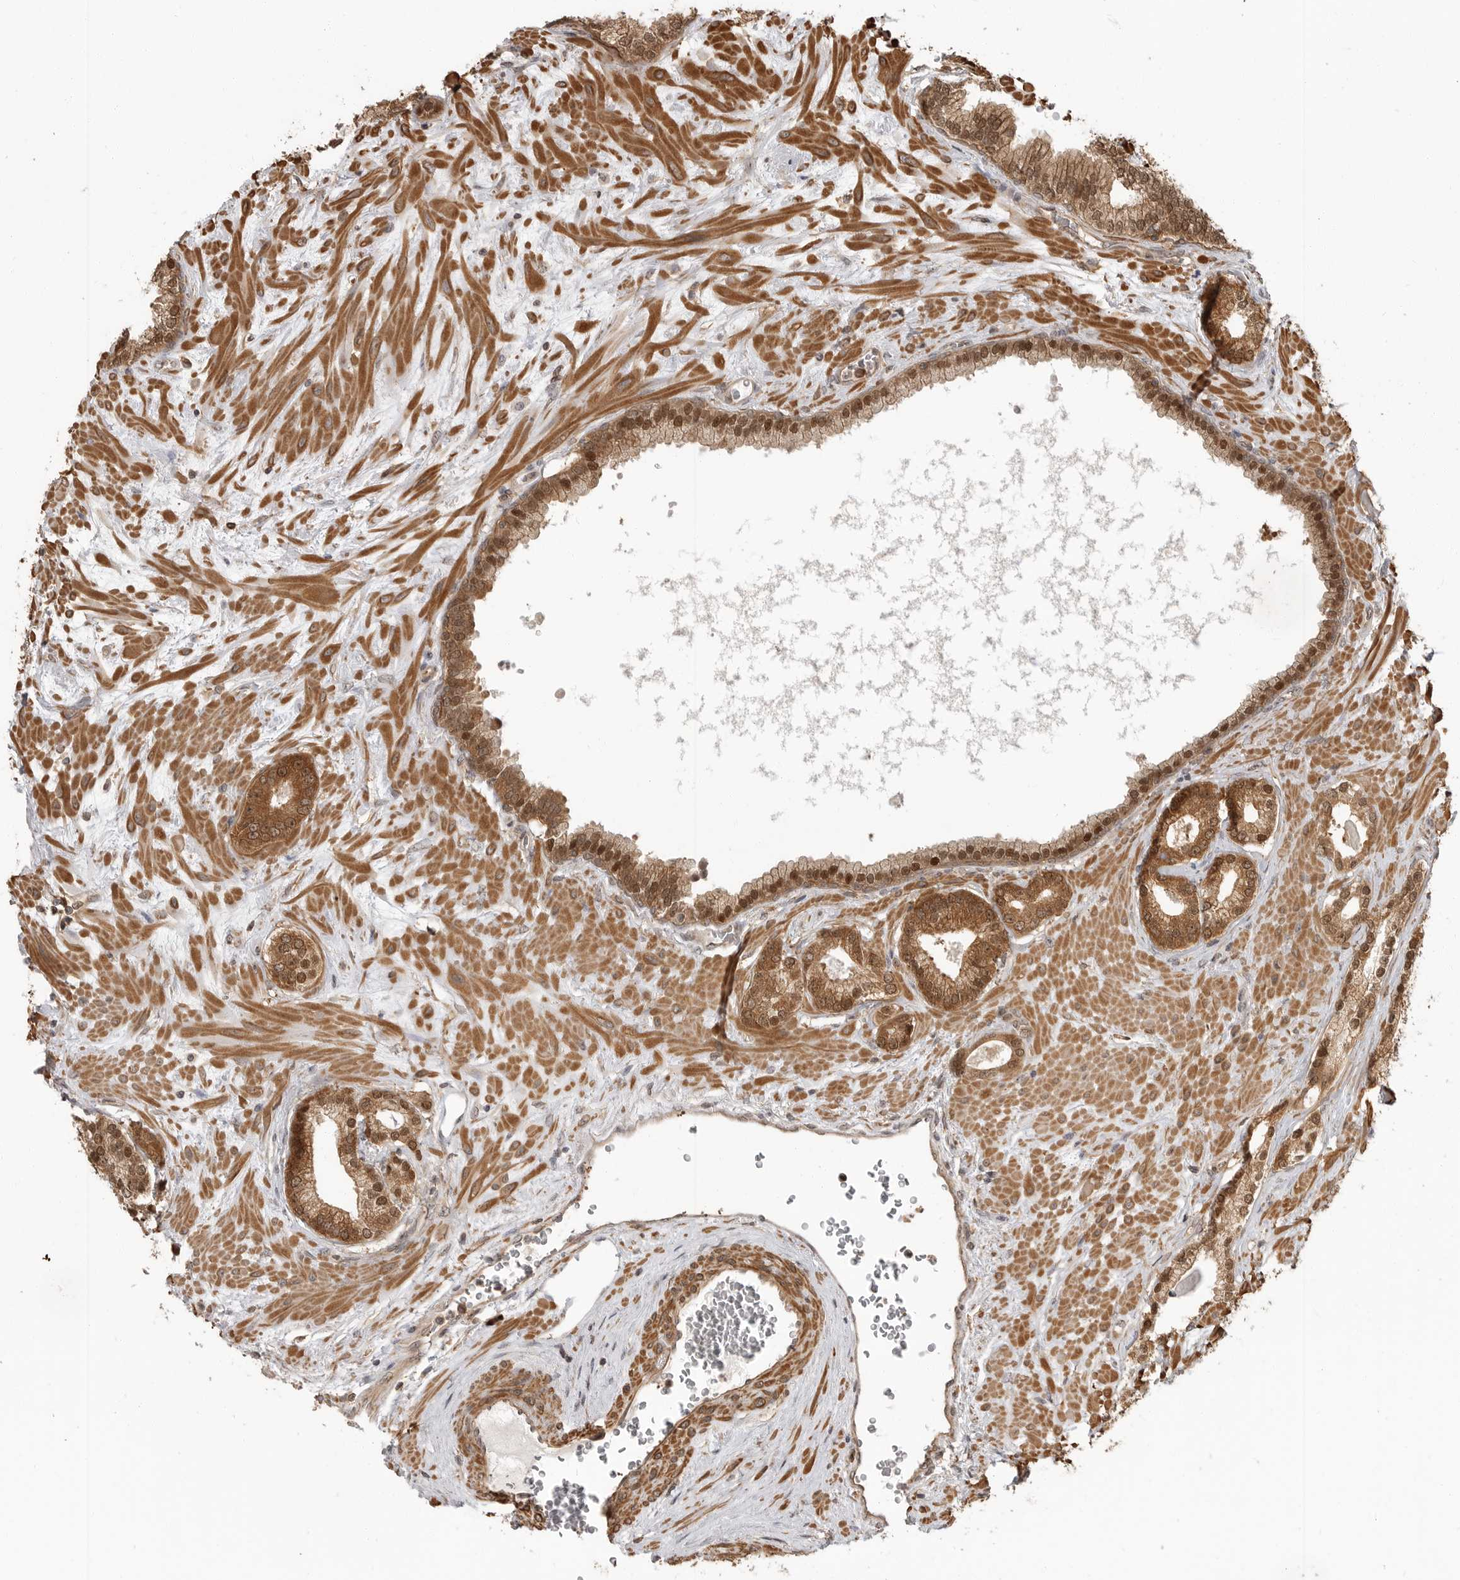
{"staining": {"intensity": "moderate", "quantity": ">75%", "location": "cytoplasmic/membranous,nuclear"}, "tissue": "prostate cancer", "cell_type": "Tumor cells", "image_type": "cancer", "snomed": [{"axis": "morphology", "description": "Adenocarcinoma, Low grade"}, {"axis": "topography", "description": "Prostate"}], "caption": "Protein expression analysis of human prostate low-grade adenocarcinoma reveals moderate cytoplasmic/membranous and nuclear expression in approximately >75% of tumor cells.", "gene": "ERN1", "patient": {"sex": "male", "age": 70}}